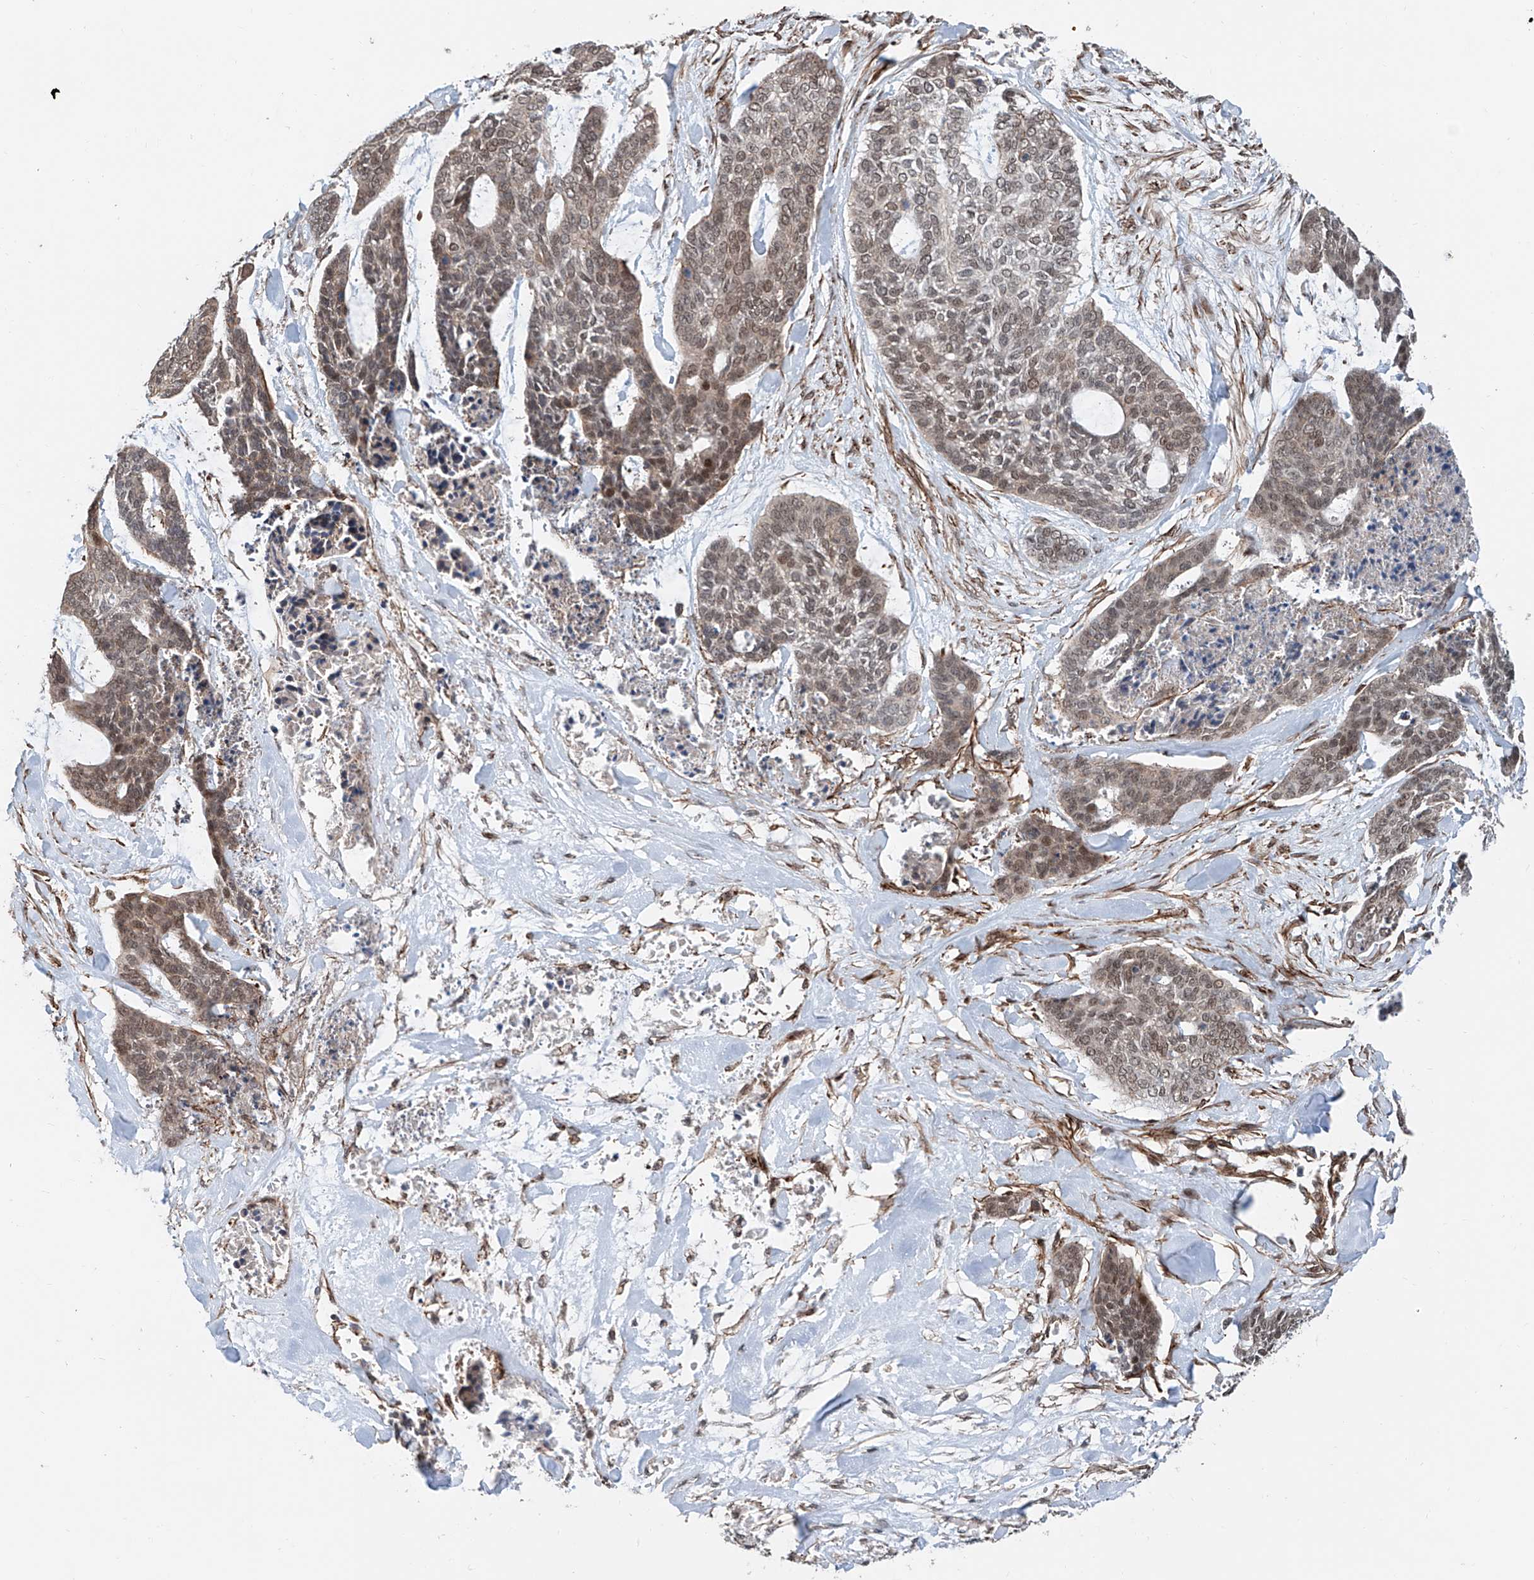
{"staining": {"intensity": "weak", "quantity": "25%-75%", "location": "nuclear"}, "tissue": "skin cancer", "cell_type": "Tumor cells", "image_type": "cancer", "snomed": [{"axis": "morphology", "description": "Basal cell carcinoma"}, {"axis": "topography", "description": "Skin"}], "caption": "Skin cancer was stained to show a protein in brown. There is low levels of weak nuclear positivity in about 25%-75% of tumor cells. The staining was performed using DAB (3,3'-diaminobenzidine), with brown indicating positive protein expression. Nuclei are stained blue with hematoxylin.", "gene": "SDE2", "patient": {"sex": "female", "age": 64}}